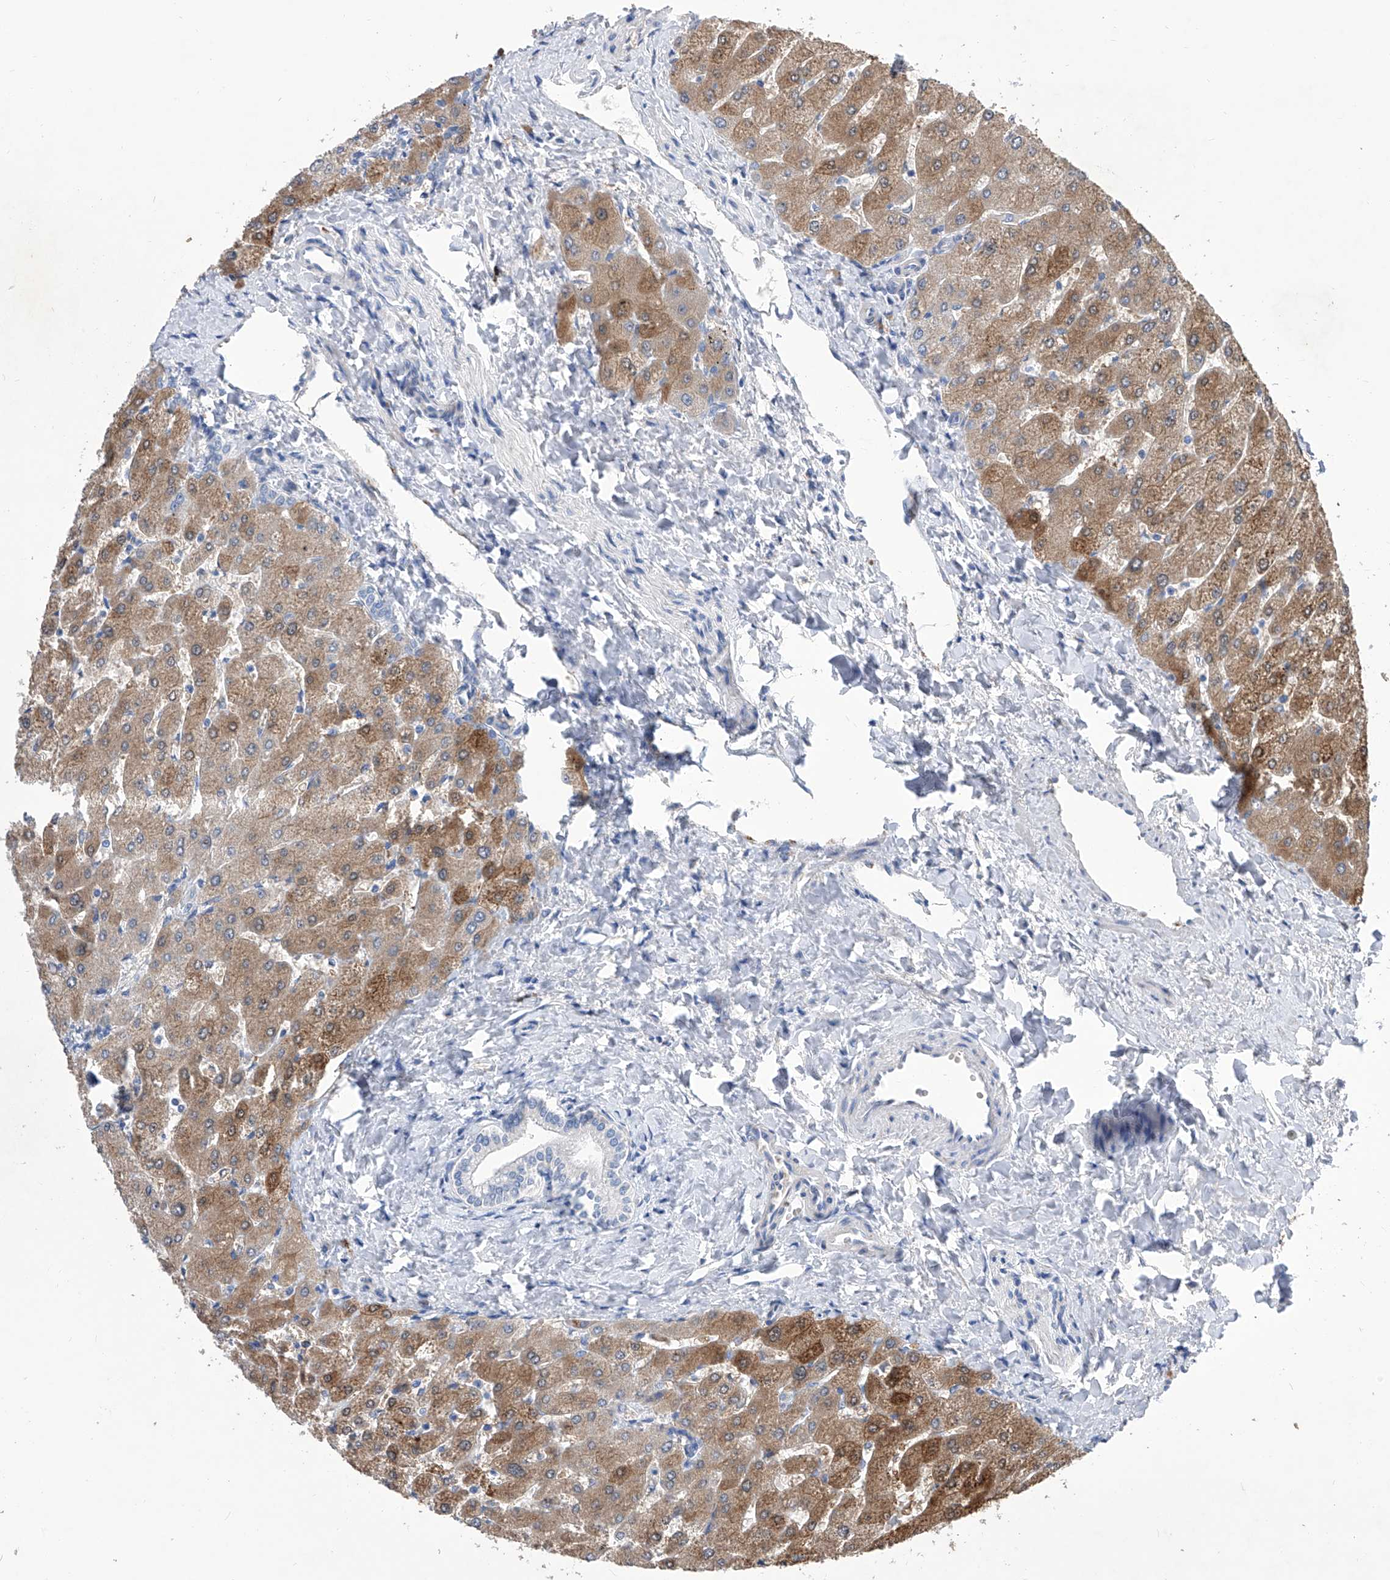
{"staining": {"intensity": "negative", "quantity": "none", "location": "none"}, "tissue": "liver", "cell_type": "Cholangiocytes", "image_type": "normal", "snomed": [{"axis": "morphology", "description": "Normal tissue, NOS"}, {"axis": "topography", "description": "Liver"}], "caption": "High power microscopy histopathology image of an IHC micrograph of unremarkable liver, revealing no significant expression in cholangiocytes.", "gene": "TJAP1", "patient": {"sex": "male", "age": 55}}